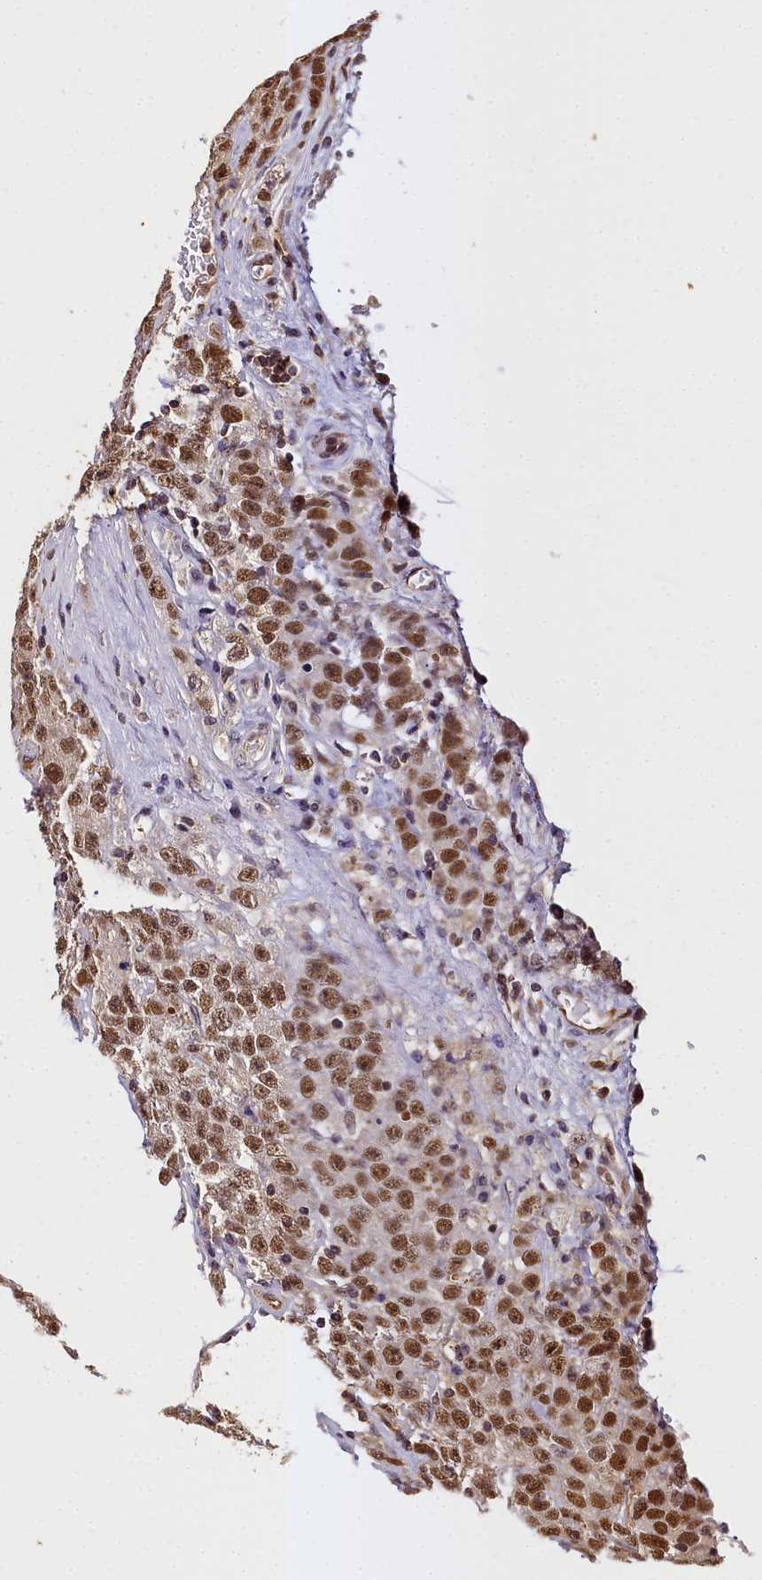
{"staining": {"intensity": "moderate", "quantity": ">75%", "location": "nuclear"}, "tissue": "testis cancer", "cell_type": "Tumor cells", "image_type": "cancer", "snomed": [{"axis": "morphology", "description": "Seminoma, NOS"}, {"axis": "morphology", "description": "Carcinoma, Embryonal, NOS"}, {"axis": "topography", "description": "Testis"}], "caption": "Testis embryonal carcinoma stained for a protein (brown) demonstrates moderate nuclear positive expression in approximately >75% of tumor cells.", "gene": "PPP4C", "patient": {"sex": "male", "age": 43}}